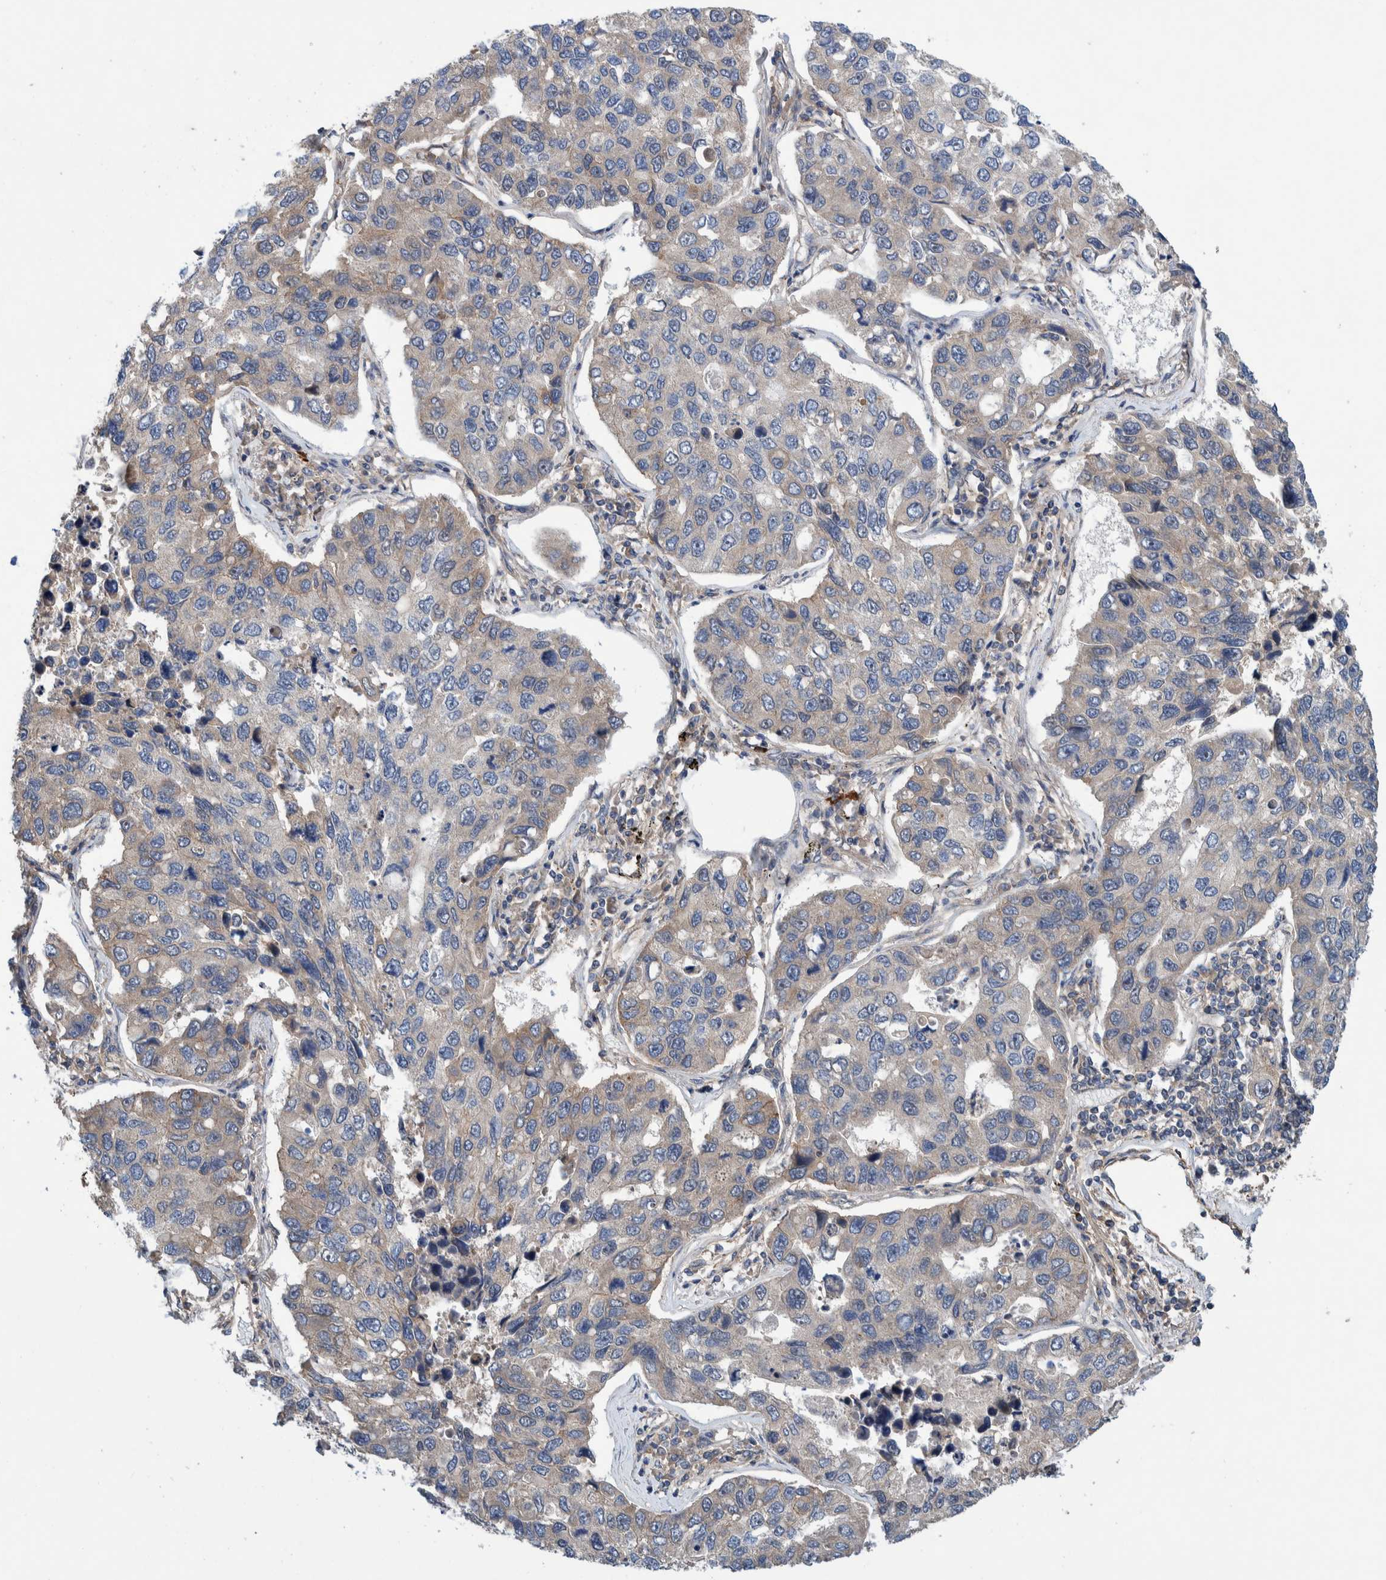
{"staining": {"intensity": "negative", "quantity": "none", "location": "none"}, "tissue": "lung cancer", "cell_type": "Tumor cells", "image_type": "cancer", "snomed": [{"axis": "morphology", "description": "Adenocarcinoma, NOS"}, {"axis": "topography", "description": "Lung"}], "caption": "This micrograph is of lung cancer (adenocarcinoma) stained with immunohistochemistry (IHC) to label a protein in brown with the nuclei are counter-stained blue. There is no staining in tumor cells.", "gene": "PIK3R6", "patient": {"sex": "male", "age": 64}}